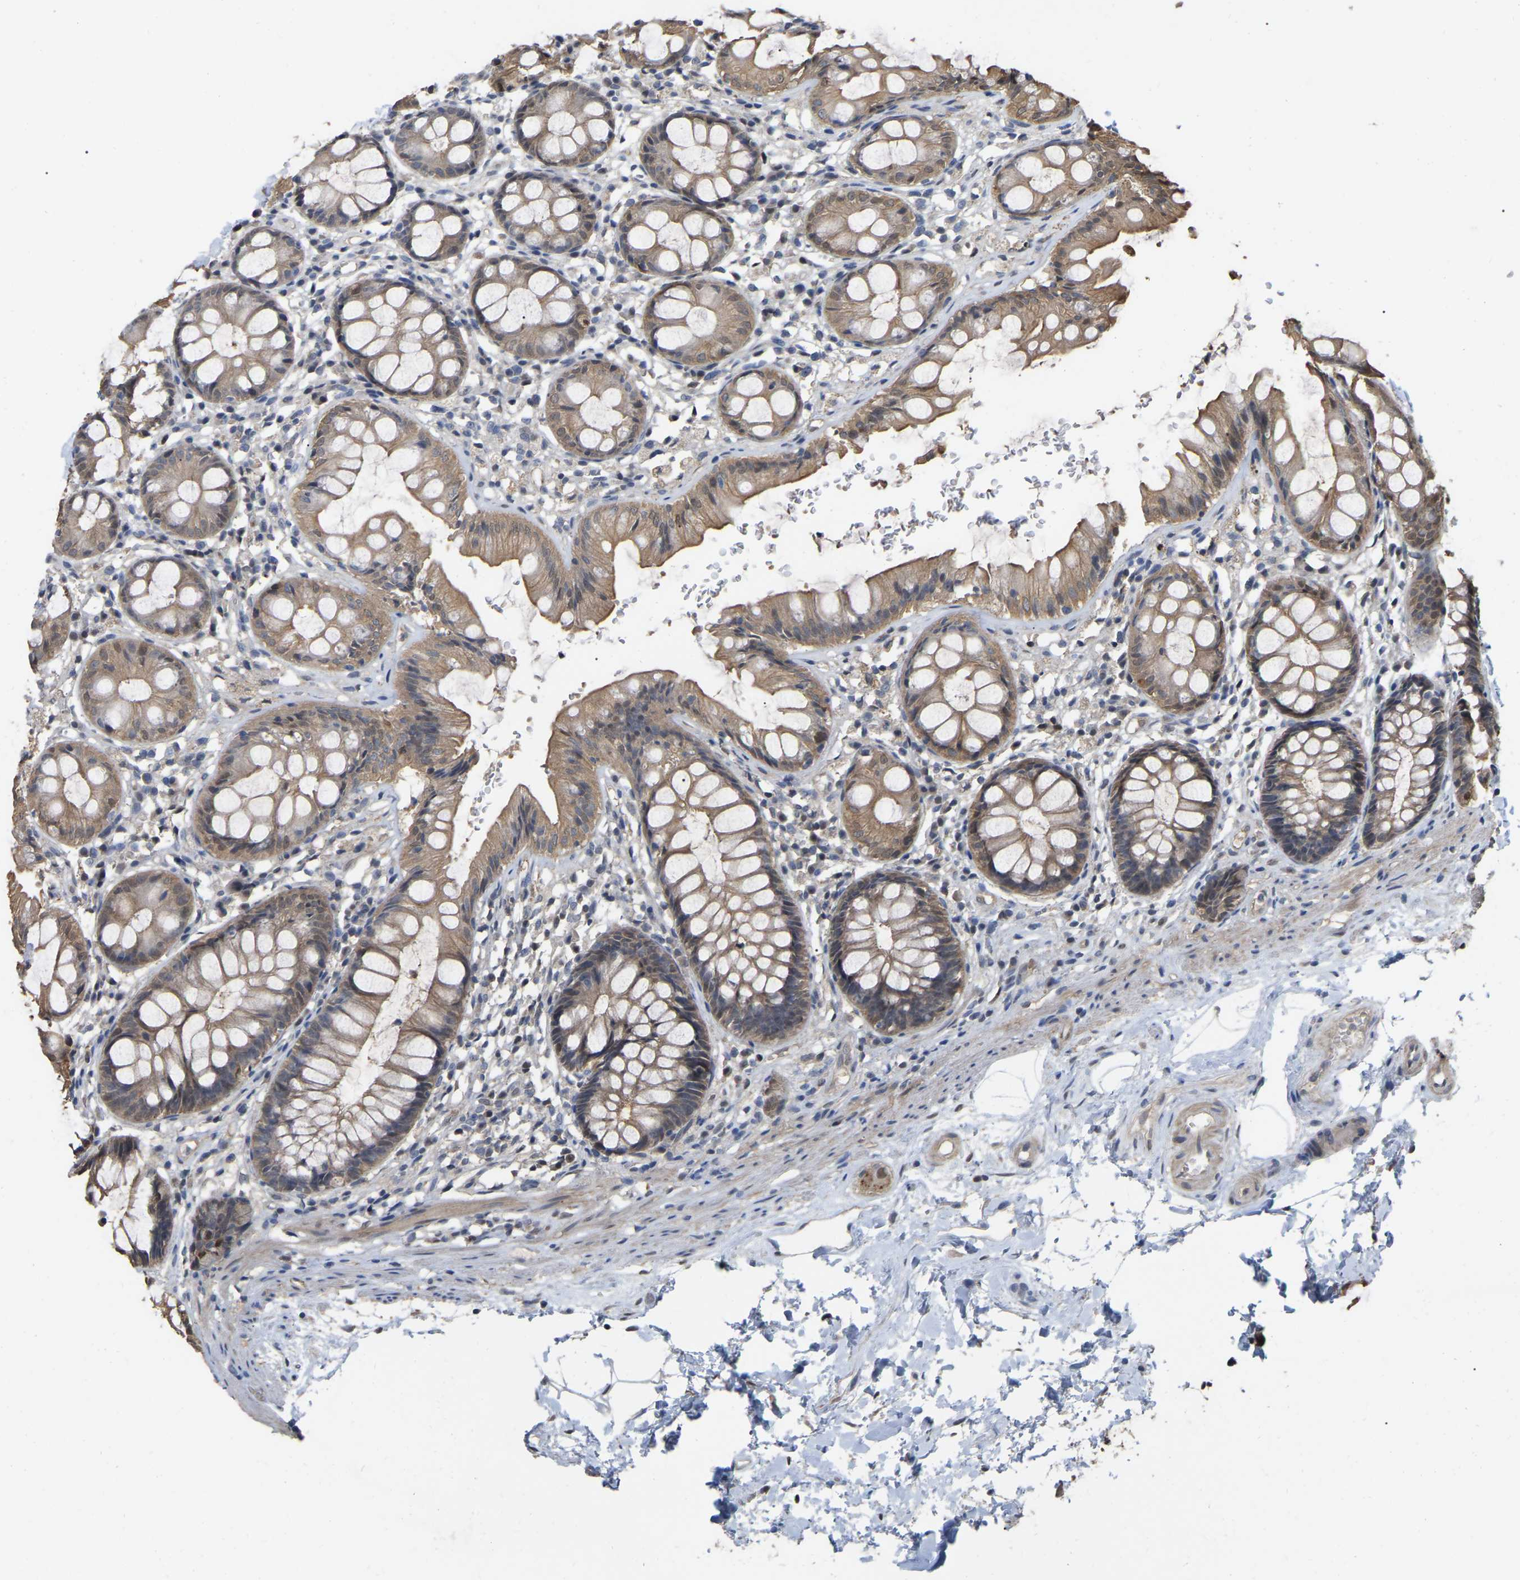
{"staining": {"intensity": "moderate", "quantity": ">75%", "location": "cytoplasmic/membranous"}, "tissue": "rectum", "cell_type": "Glandular cells", "image_type": "normal", "snomed": [{"axis": "morphology", "description": "Normal tissue, NOS"}, {"axis": "topography", "description": "Rectum"}], "caption": "A medium amount of moderate cytoplasmic/membranous expression is present in about >75% of glandular cells in unremarkable rectum. (DAB IHC with brightfield microscopy, high magnification).", "gene": "FAM219A", "patient": {"sex": "male", "age": 64}}